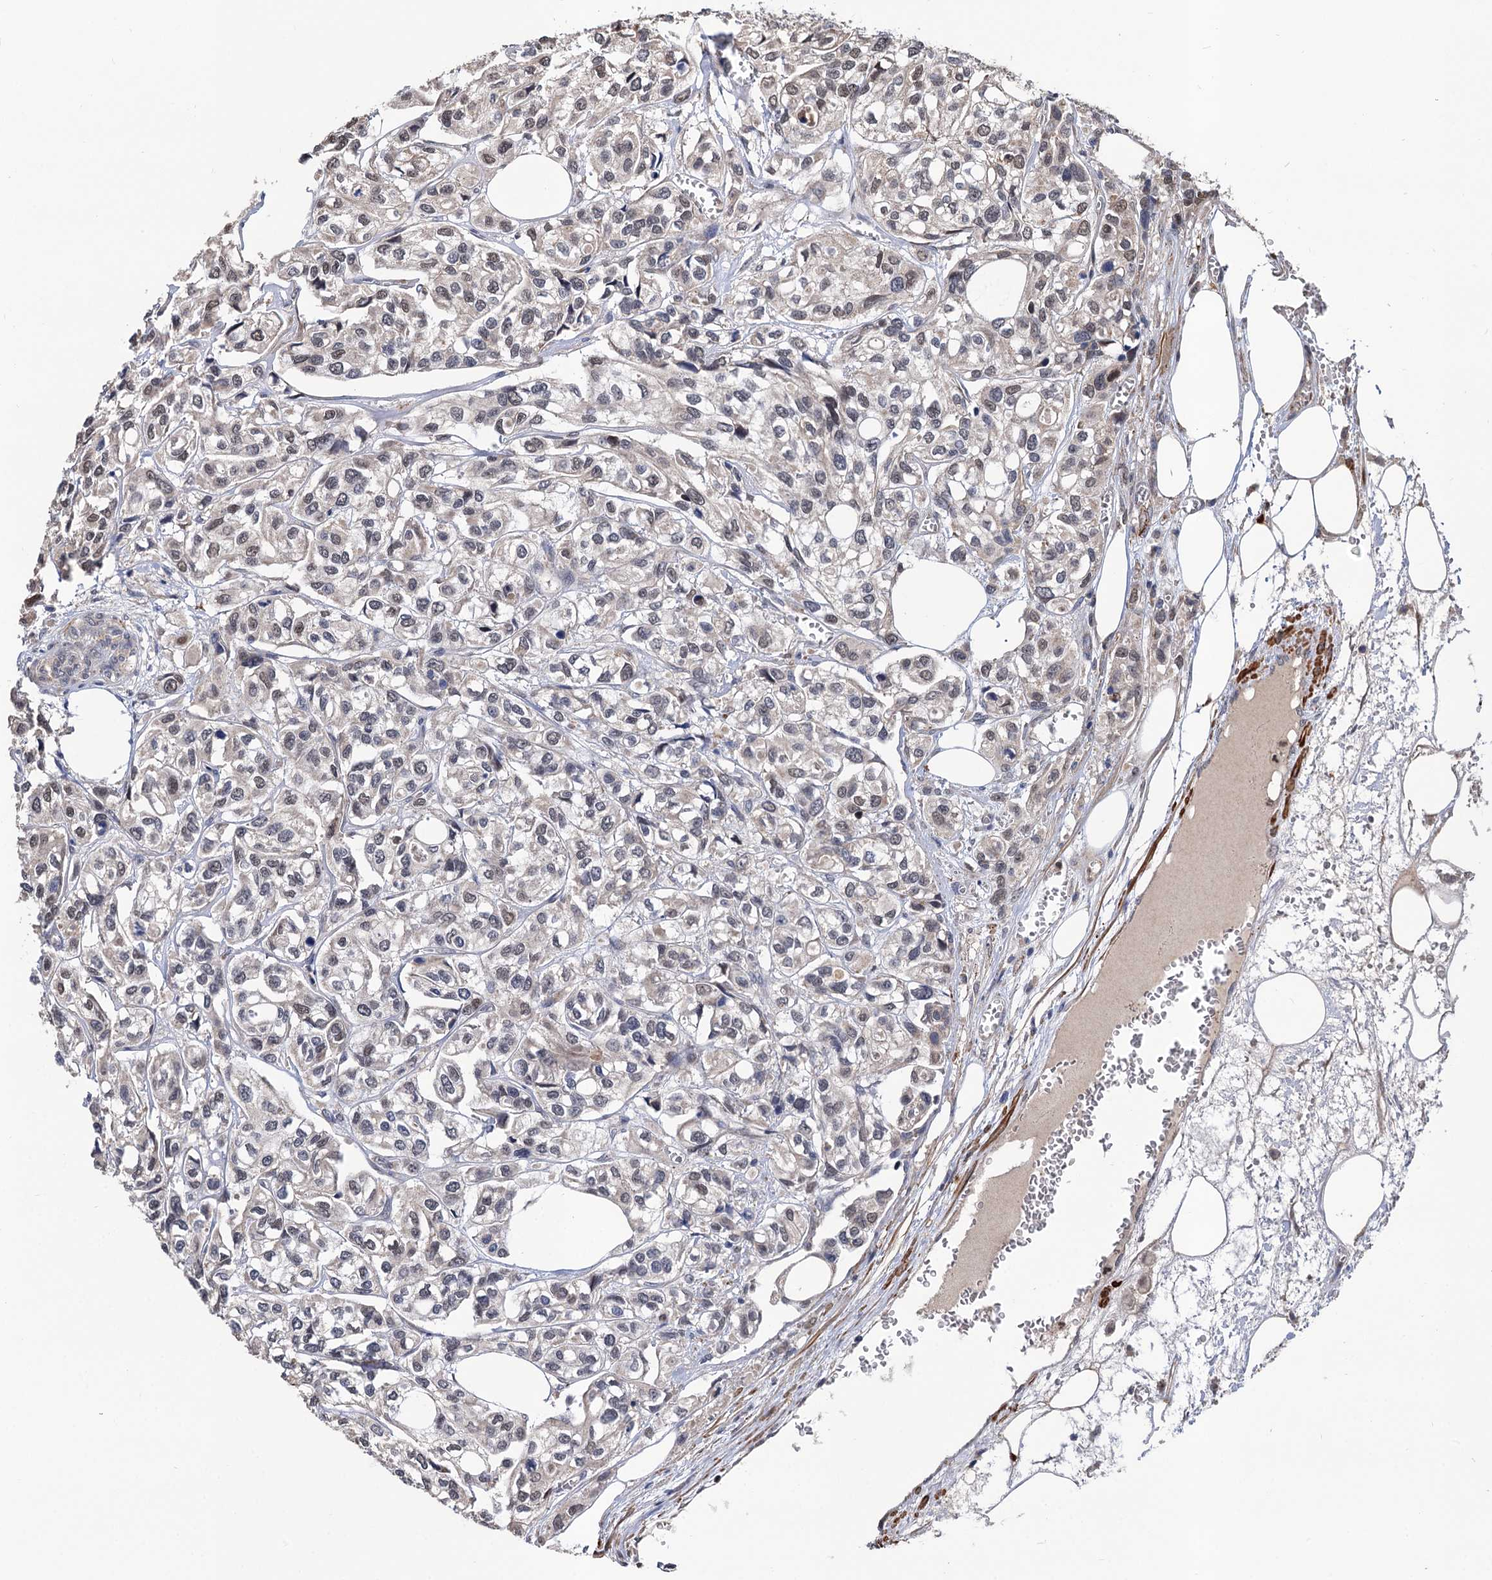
{"staining": {"intensity": "negative", "quantity": "none", "location": "none"}, "tissue": "urothelial cancer", "cell_type": "Tumor cells", "image_type": "cancer", "snomed": [{"axis": "morphology", "description": "Urothelial carcinoma, High grade"}, {"axis": "topography", "description": "Urinary bladder"}], "caption": "Immunohistochemistry (IHC) micrograph of urothelial cancer stained for a protein (brown), which demonstrates no positivity in tumor cells.", "gene": "ALKBH7", "patient": {"sex": "male", "age": 67}}